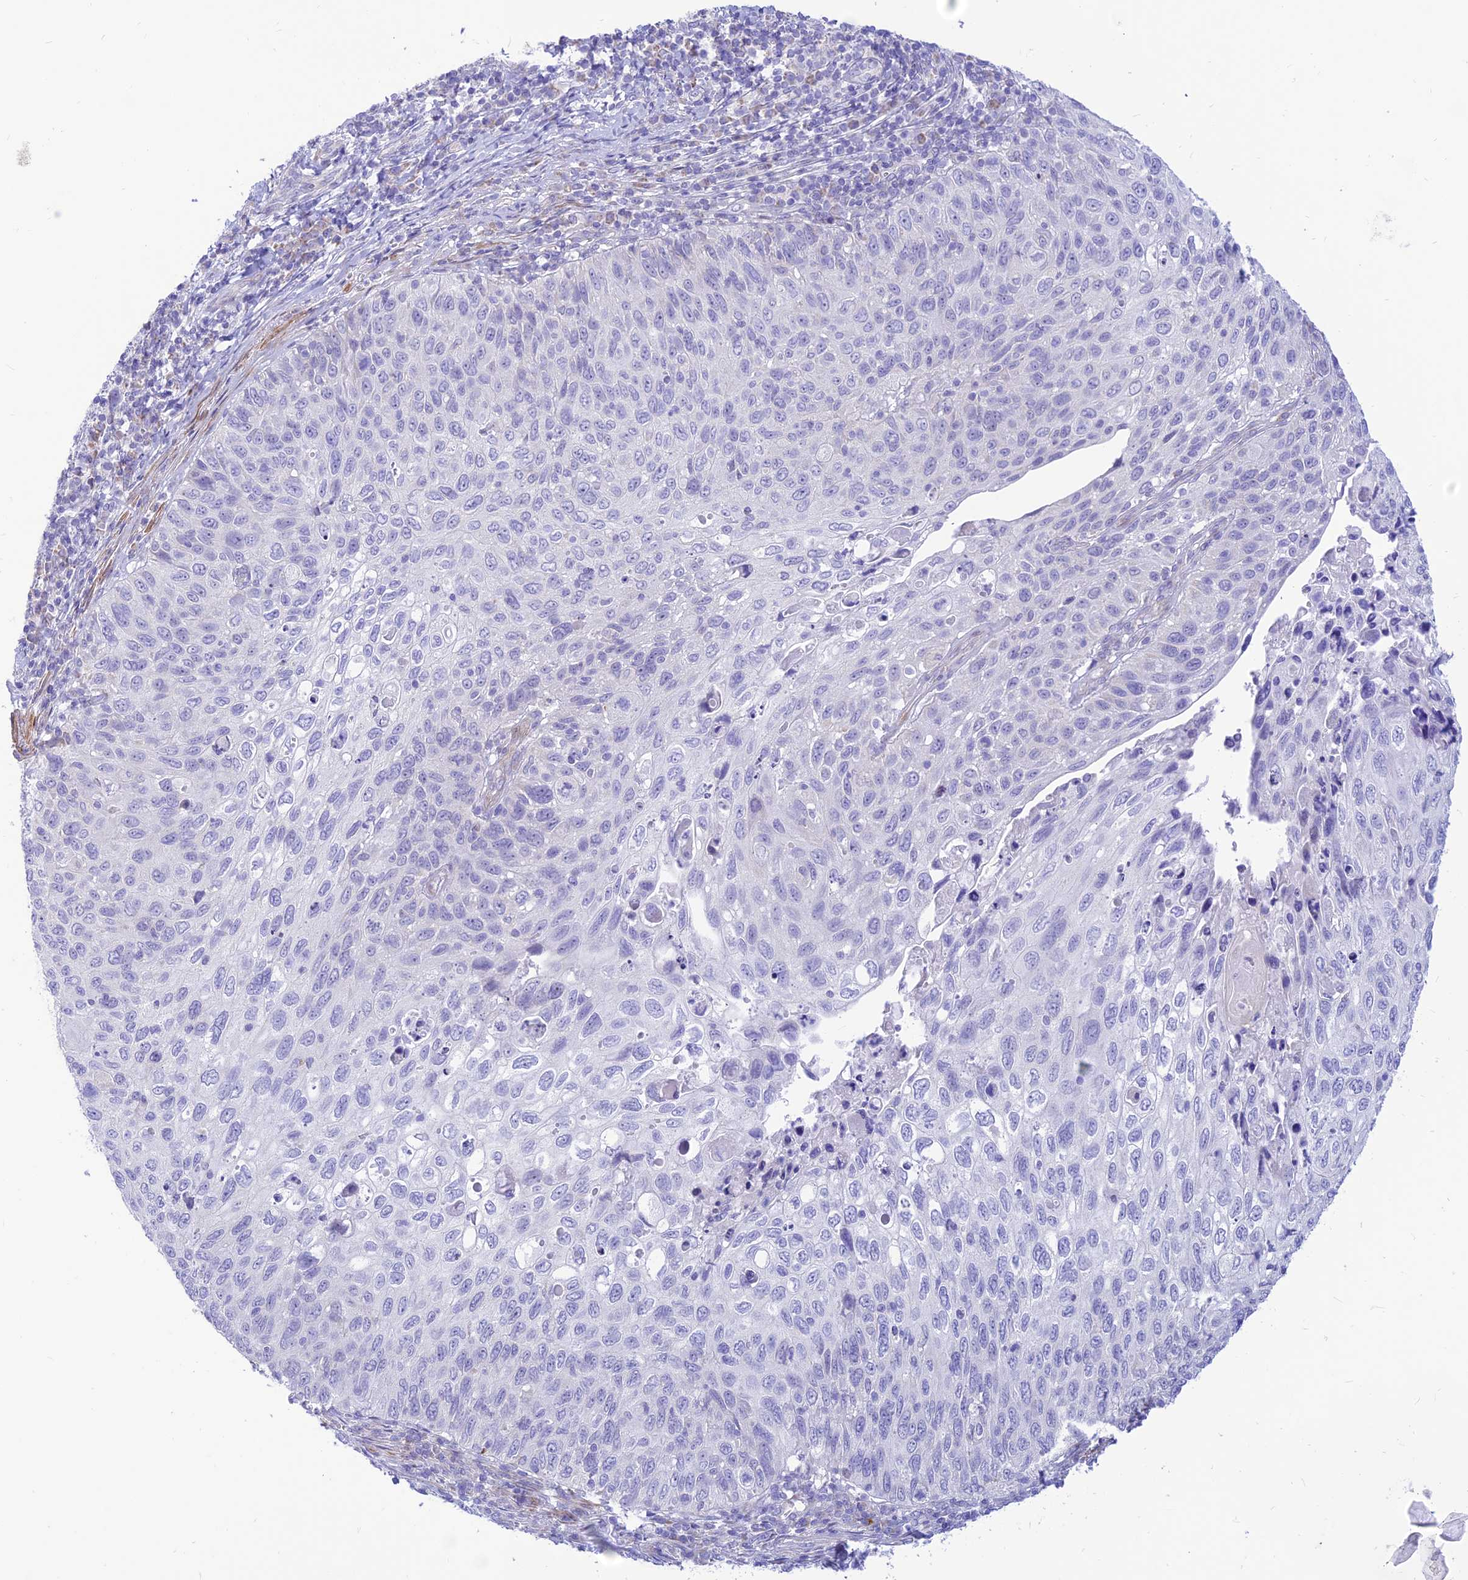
{"staining": {"intensity": "negative", "quantity": "none", "location": "none"}, "tissue": "cervical cancer", "cell_type": "Tumor cells", "image_type": "cancer", "snomed": [{"axis": "morphology", "description": "Squamous cell carcinoma, NOS"}, {"axis": "topography", "description": "Cervix"}], "caption": "Human cervical squamous cell carcinoma stained for a protein using immunohistochemistry reveals no expression in tumor cells.", "gene": "FAM186B", "patient": {"sex": "female", "age": 70}}